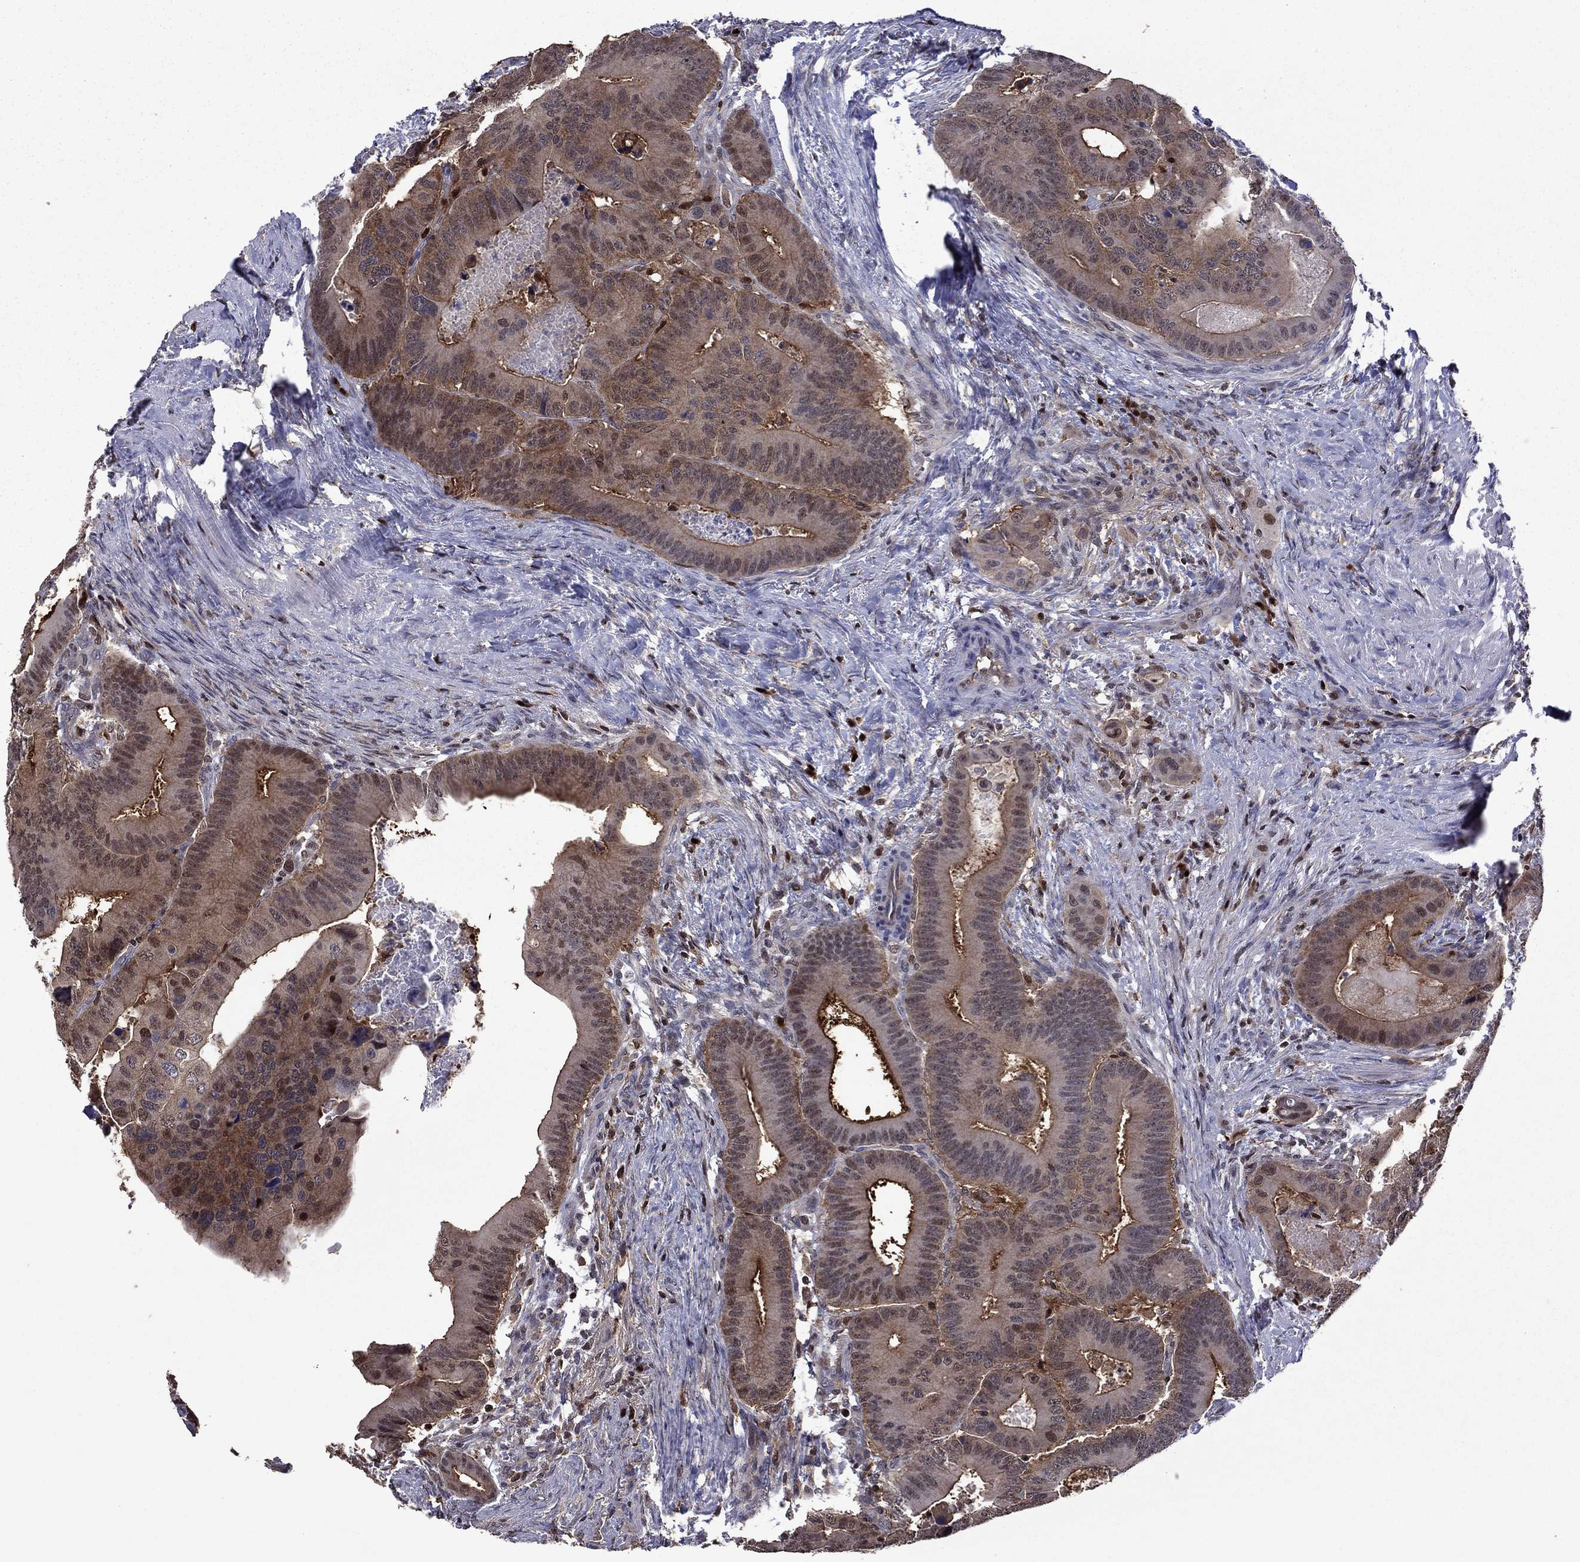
{"staining": {"intensity": "moderate", "quantity": "<25%", "location": "nuclear"}, "tissue": "colorectal cancer", "cell_type": "Tumor cells", "image_type": "cancer", "snomed": [{"axis": "morphology", "description": "Adenocarcinoma, NOS"}, {"axis": "topography", "description": "Rectum"}], "caption": "Immunohistochemistry staining of colorectal cancer, which exhibits low levels of moderate nuclear positivity in about <25% of tumor cells indicating moderate nuclear protein positivity. The staining was performed using DAB (3,3'-diaminobenzidine) (brown) for protein detection and nuclei were counterstained in hematoxylin (blue).", "gene": "APPBP2", "patient": {"sex": "male", "age": 64}}